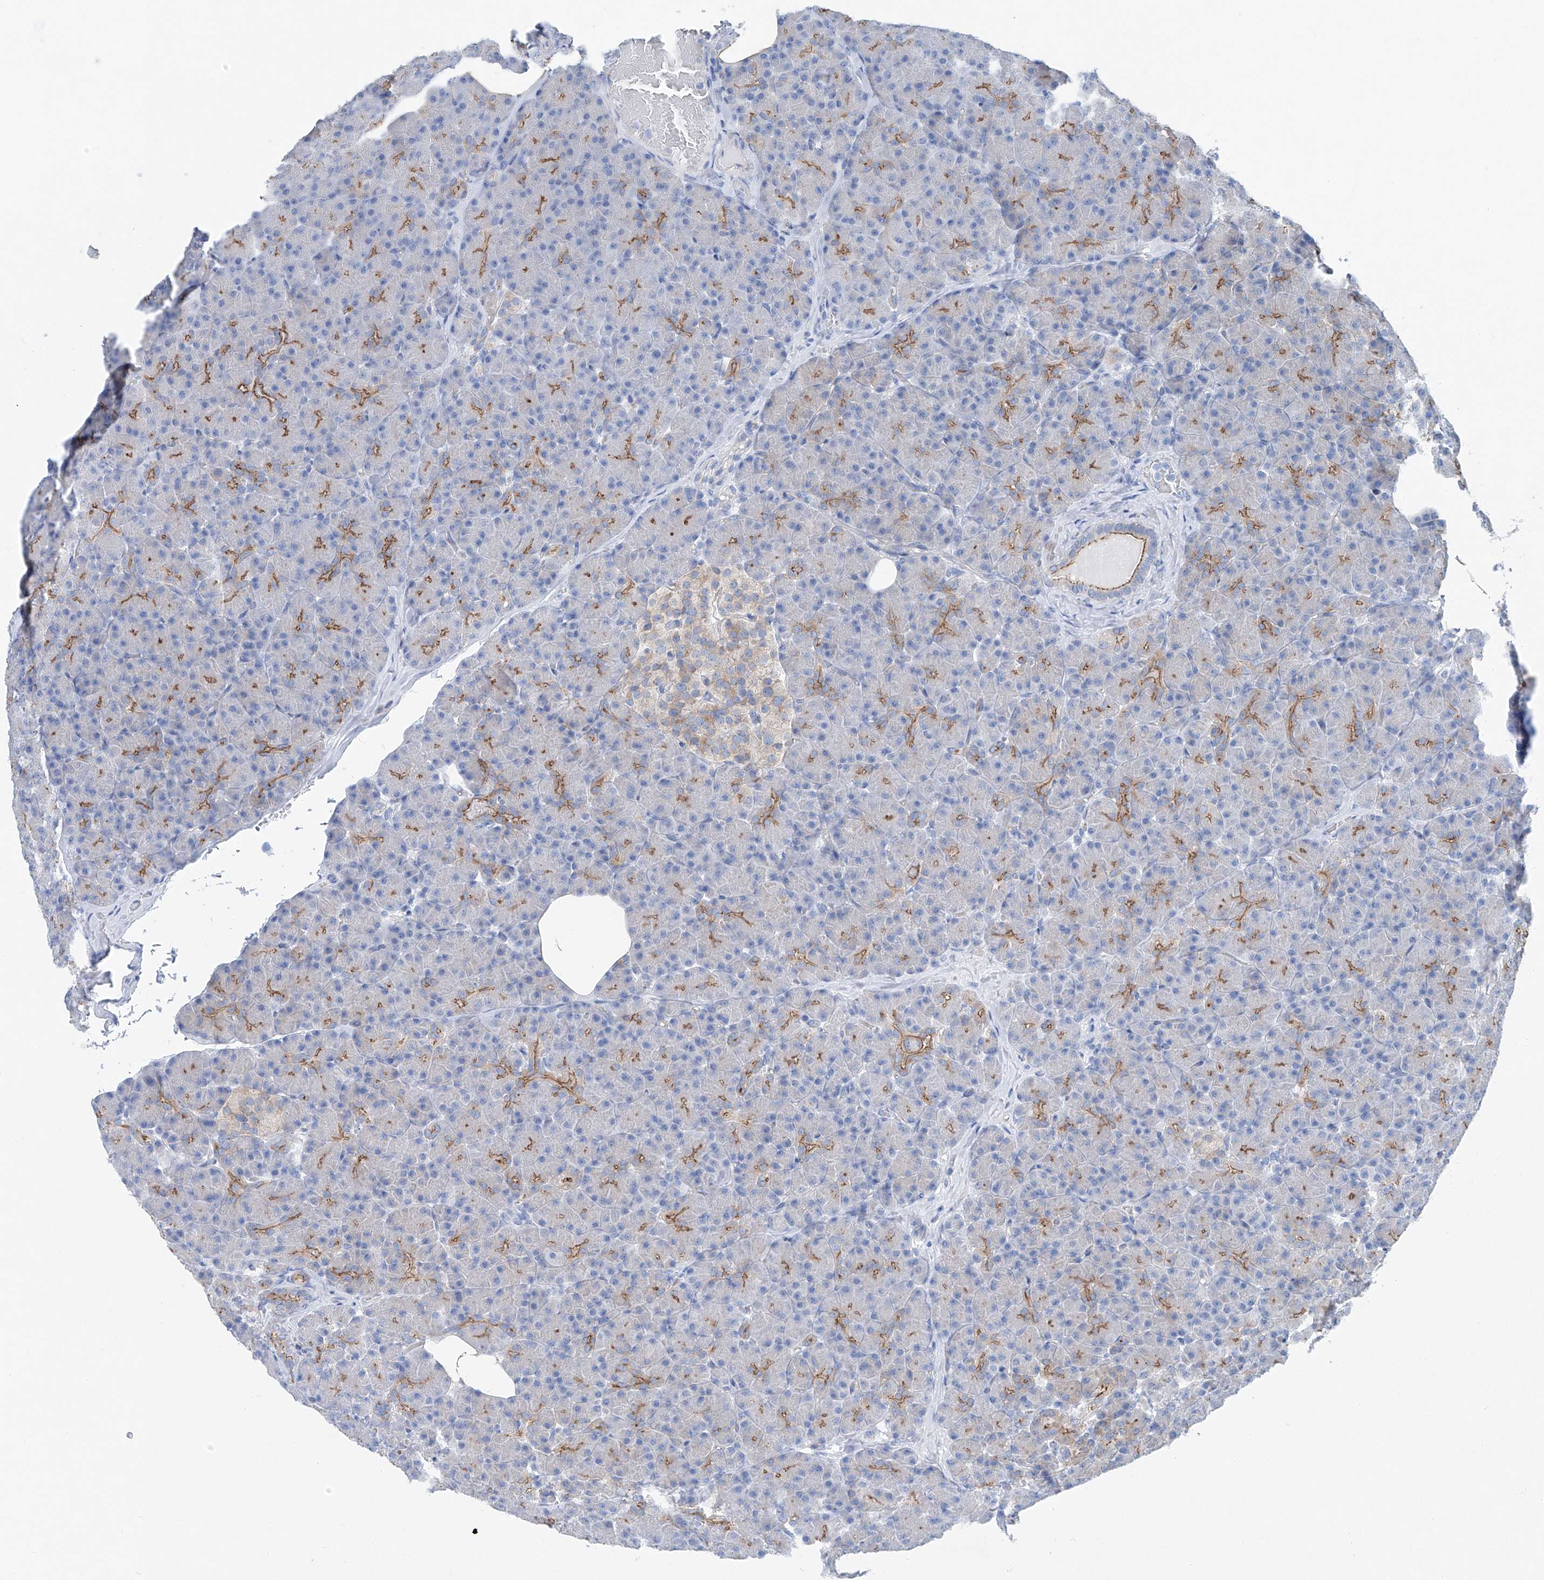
{"staining": {"intensity": "moderate", "quantity": "25%-75%", "location": "cytoplasmic/membranous"}, "tissue": "pancreas", "cell_type": "Exocrine glandular cells", "image_type": "normal", "snomed": [{"axis": "morphology", "description": "Normal tissue, NOS"}, {"axis": "topography", "description": "Pancreas"}], "caption": "Pancreas stained with IHC shows moderate cytoplasmic/membranous expression in approximately 25%-75% of exocrine glandular cells.", "gene": "MAGI1", "patient": {"sex": "female", "age": 43}}